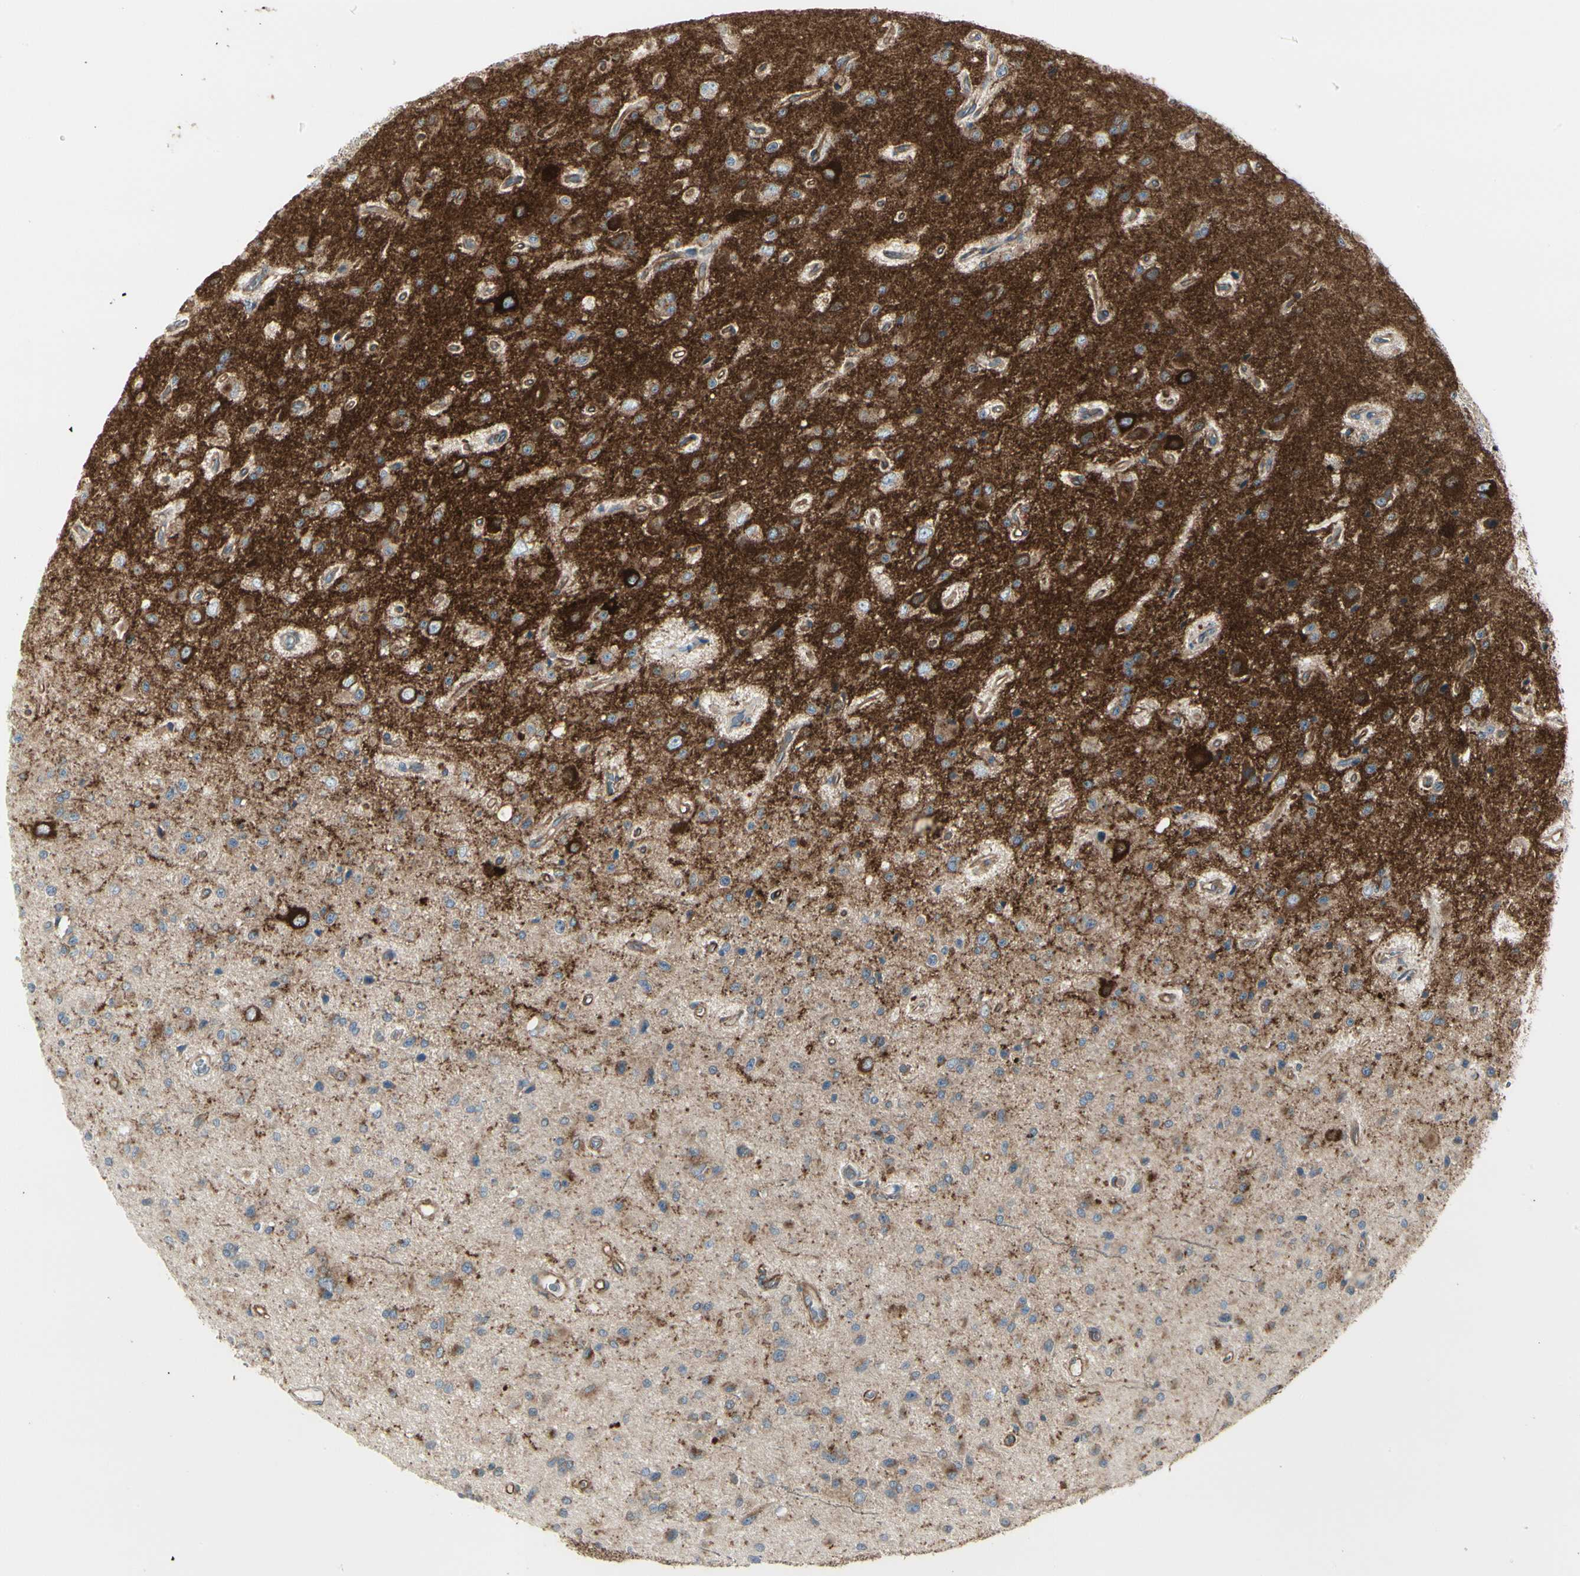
{"staining": {"intensity": "moderate", "quantity": "<25%", "location": "cytoplasmic/membranous"}, "tissue": "glioma", "cell_type": "Tumor cells", "image_type": "cancer", "snomed": [{"axis": "morphology", "description": "Glioma, malignant, Low grade"}, {"axis": "topography", "description": "Brain"}], "caption": "IHC image of glioma stained for a protein (brown), which shows low levels of moderate cytoplasmic/membranous staining in about <25% of tumor cells.", "gene": "ATP6V1B2", "patient": {"sex": "male", "age": 58}}